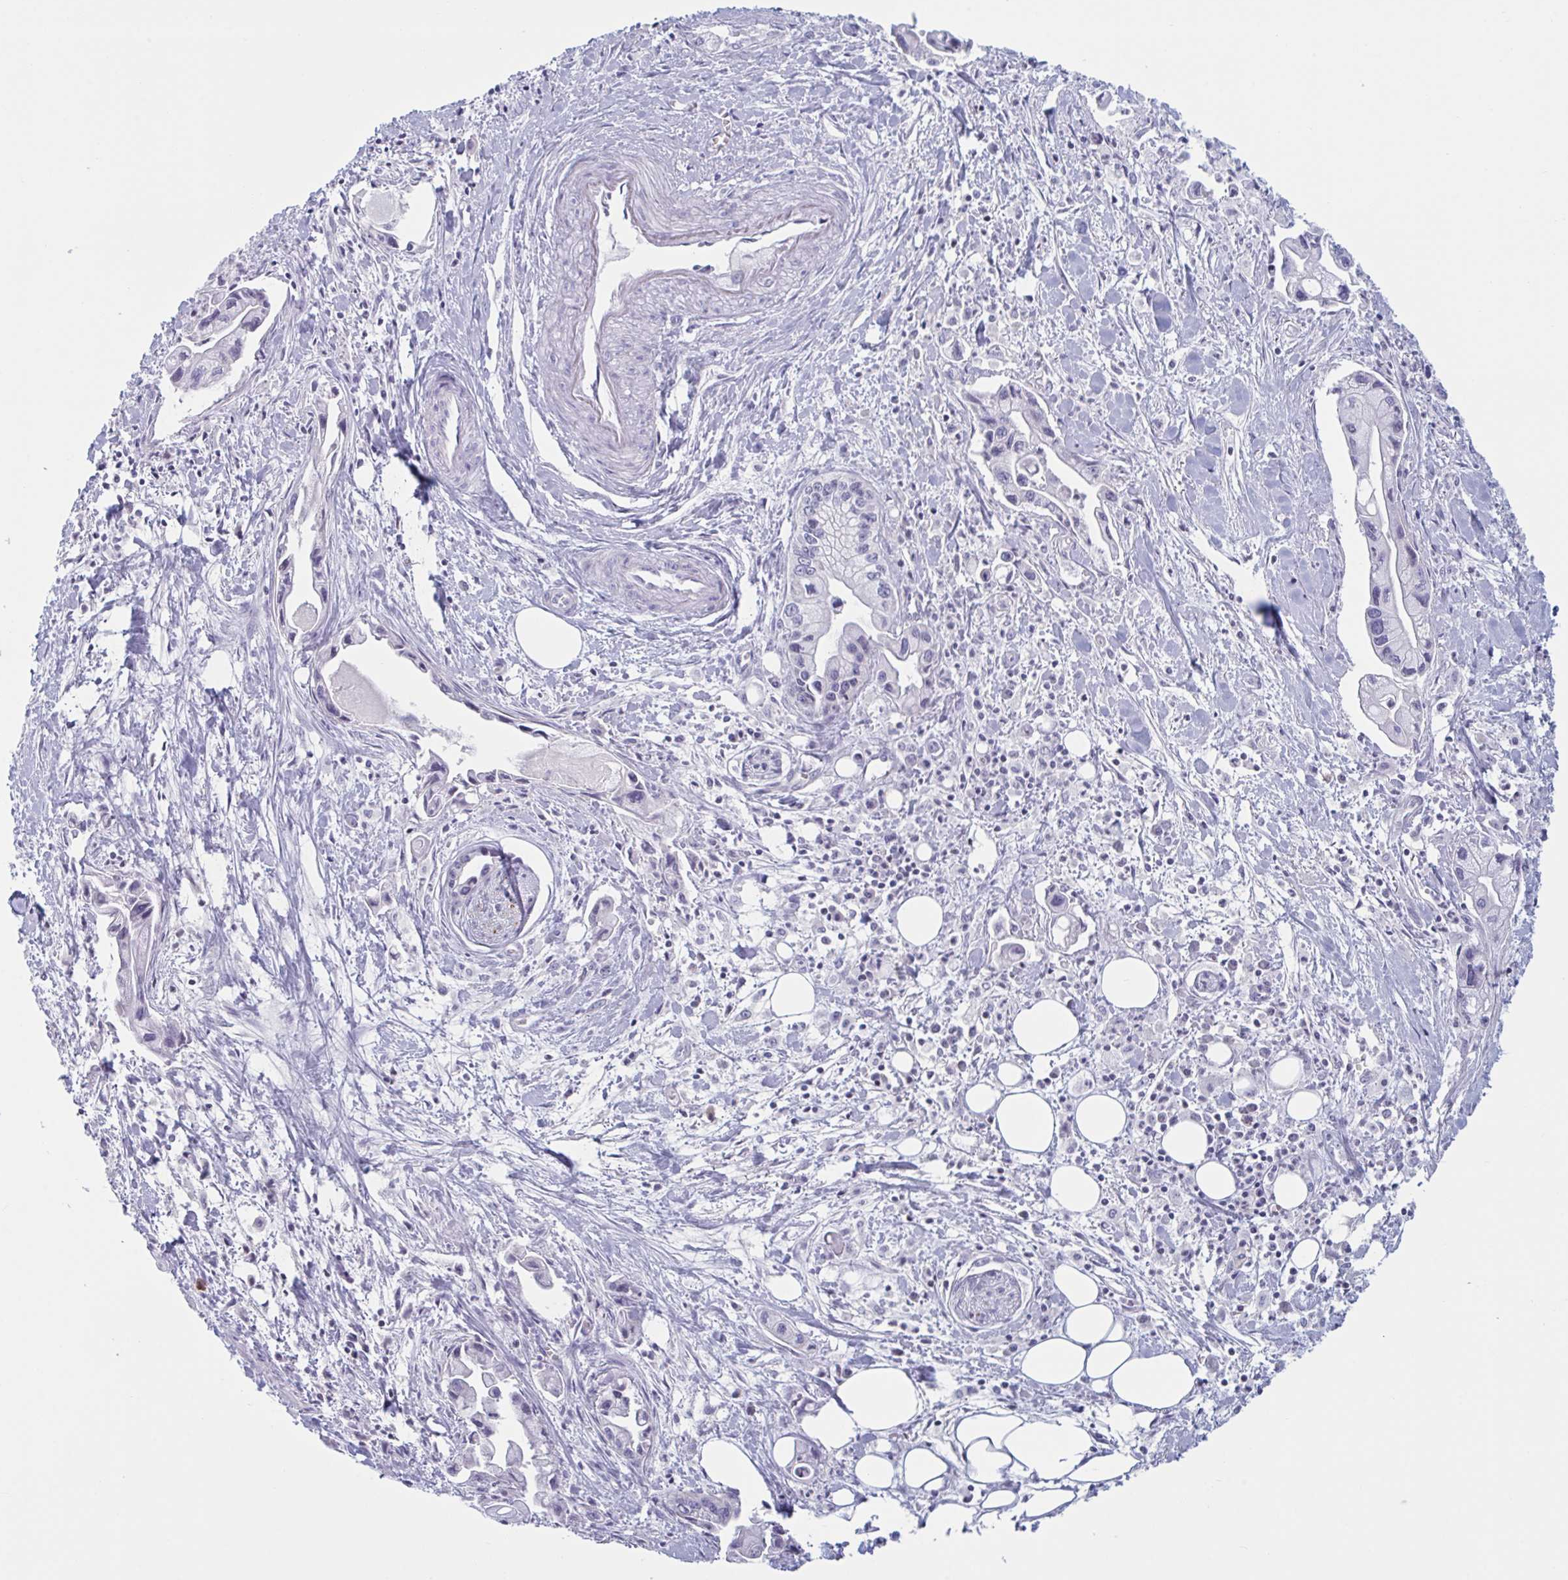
{"staining": {"intensity": "negative", "quantity": "none", "location": "none"}, "tissue": "pancreatic cancer", "cell_type": "Tumor cells", "image_type": "cancer", "snomed": [{"axis": "morphology", "description": "Adenocarcinoma, NOS"}, {"axis": "topography", "description": "Pancreas"}], "caption": "Tumor cells are negative for protein expression in human pancreatic cancer.", "gene": "NAA30", "patient": {"sex": "male", "age": 61}}